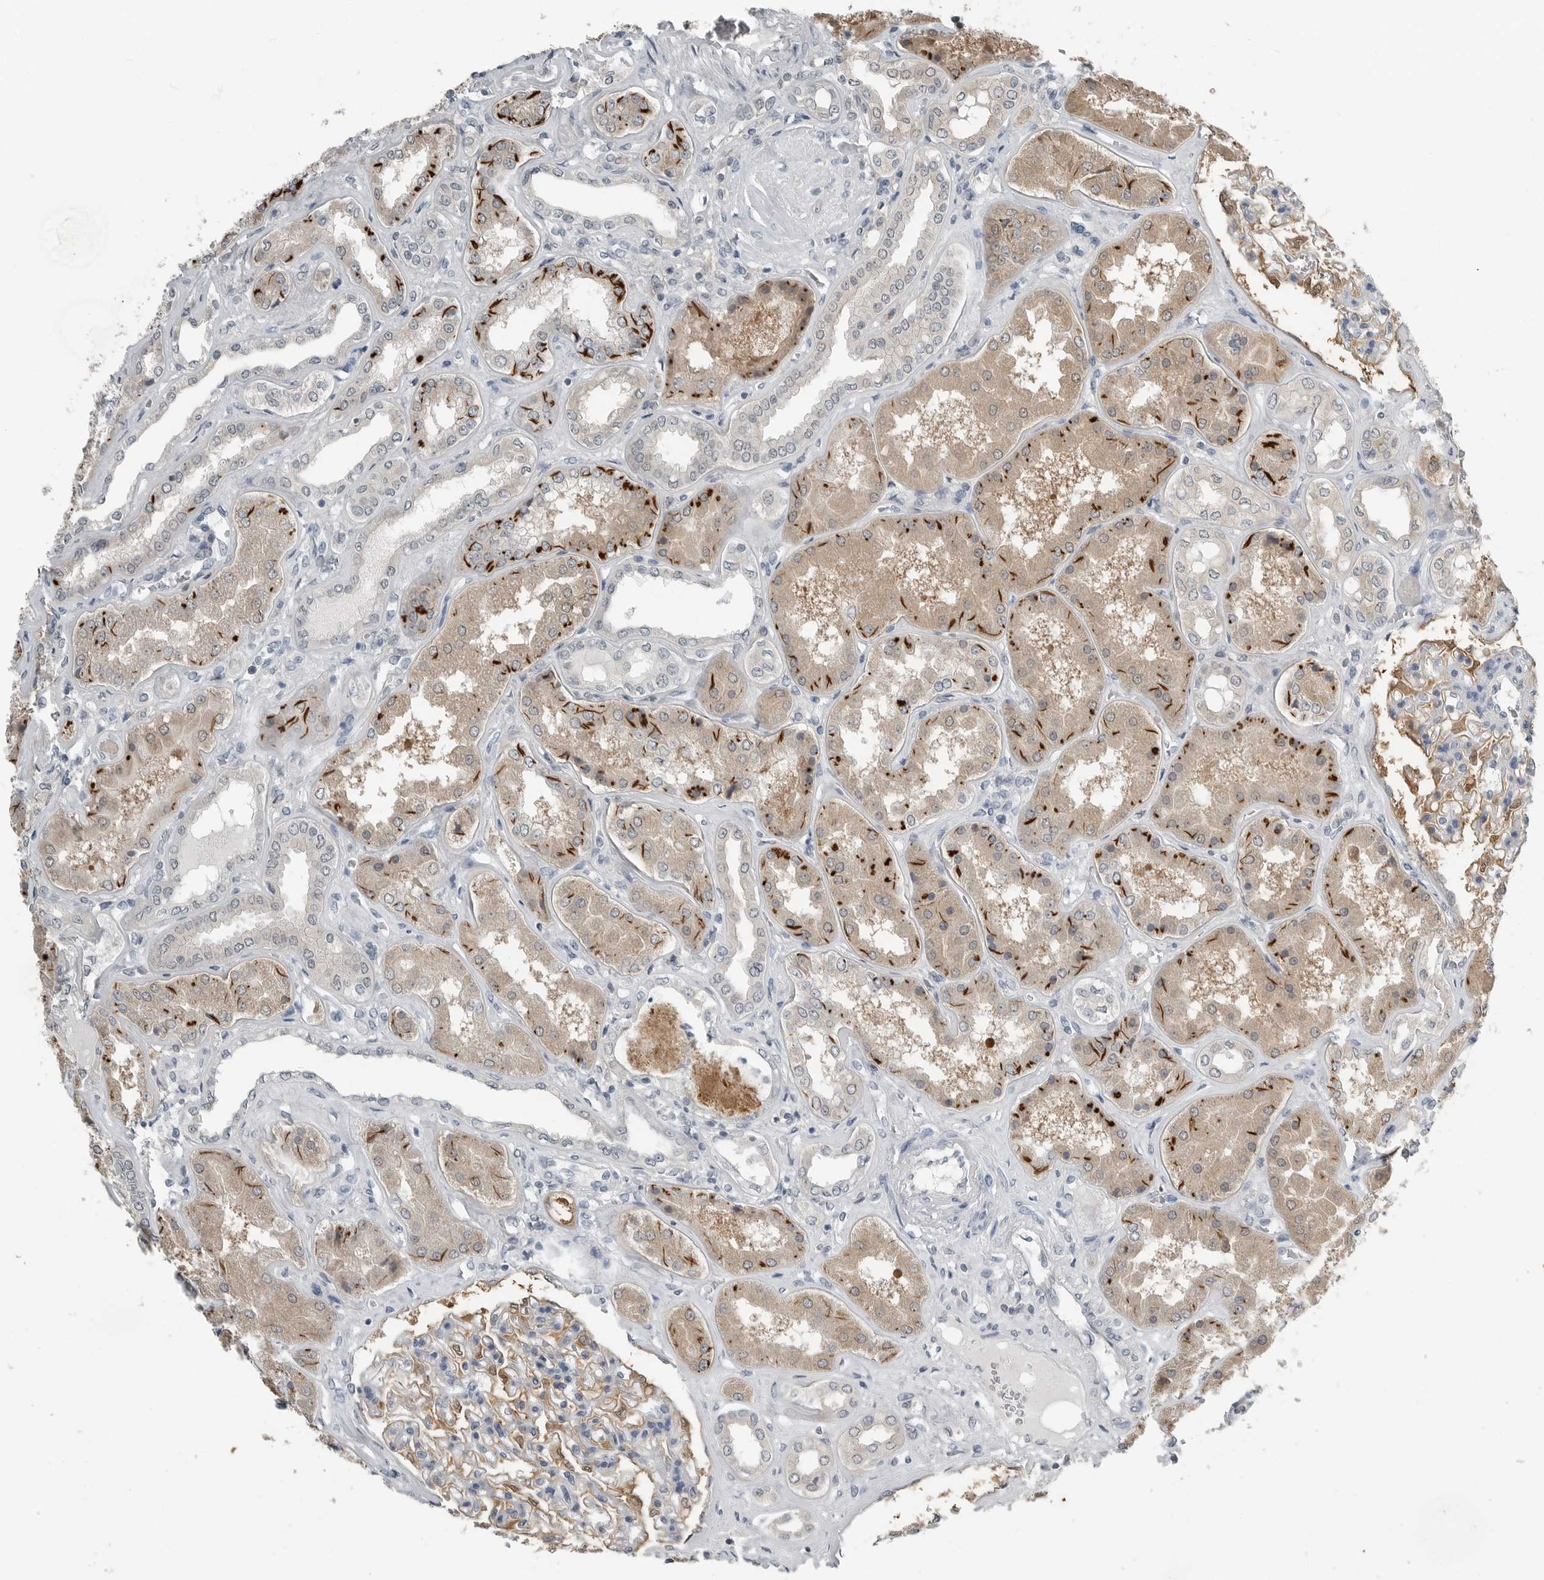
{"staining": {"intensity": "moderate", "quantity": "25%-75%", "location": "cytoplasmic/membranous,nuclear"}, "tissue": "kidney", "cell_type": "Cells in glomeruli", "image_type": "normal", "snomed": [{"axis": "morphology", "description": "Normal tissue, NOS"}, {"axis": "topography", "description": "Kidney"}], "caption": "Human kidney stained for a protein (brown) exhibits moderate cytoplasmic/membranous,nuclear positive expression in approximately 25%-75% of cells in glomeruli.", "gene": "ENSG00000286112", "patient": {"sex": "female", "age": 56}}